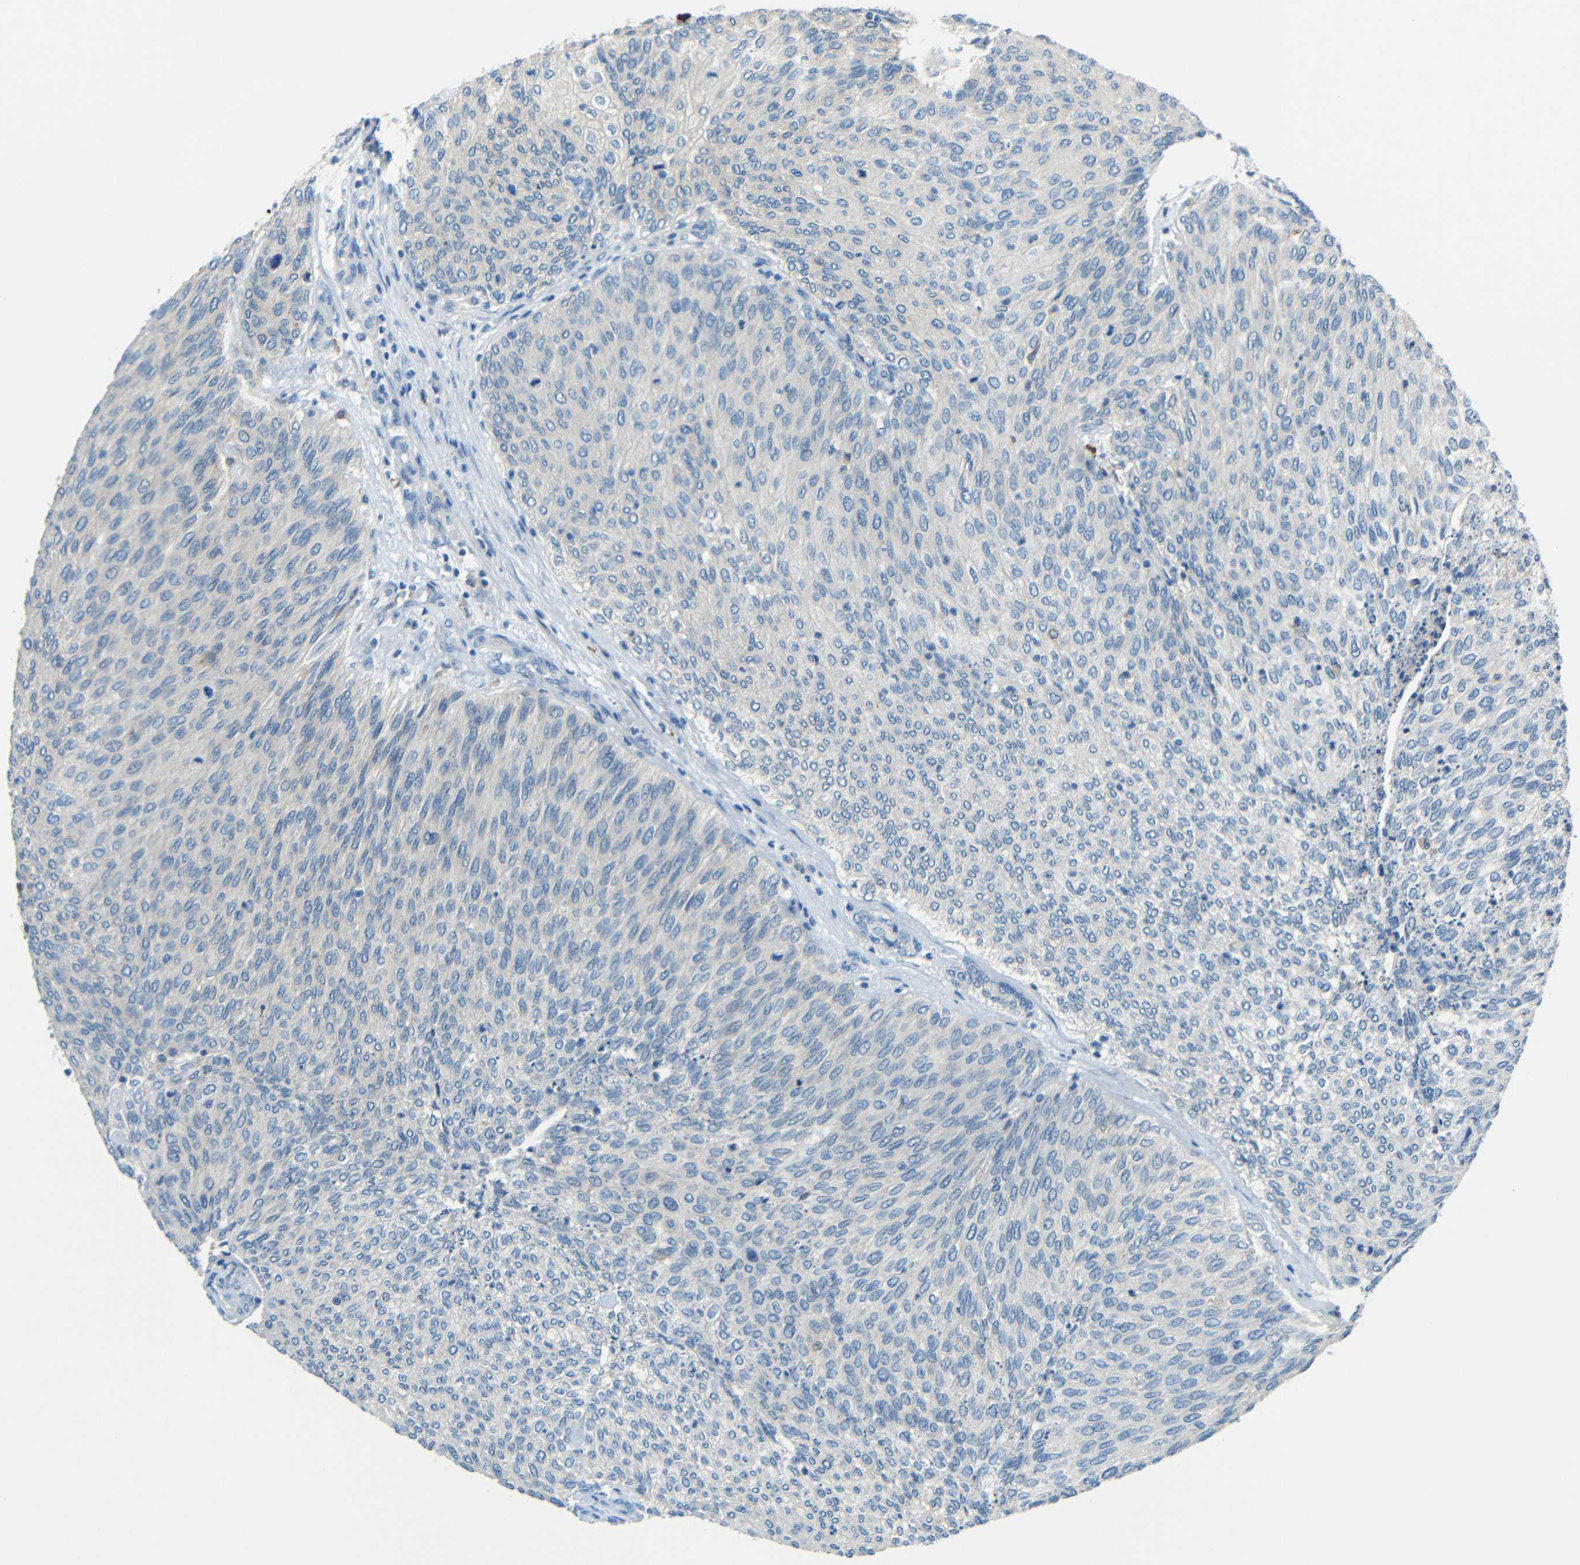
{"staining": {"intensity": "negative", "quantity": "none", "location": "none"}, "tissue": "urothelial cancer", "cell_type": "Tumor cells", "image_type": "cancer", "snomed": [{"axis": "morphology", "description": "Urothelial carcinoma, Low grade"}, {"axis": "topography", "description": "Urinary bladder"}], "caption": "This is an immunohistochemistry (IHC) image of urothelial cancer. There is no positivity in tumor cells.", "gene": "CYP26B1", "patient": {"sex": "female", "age": 79}}